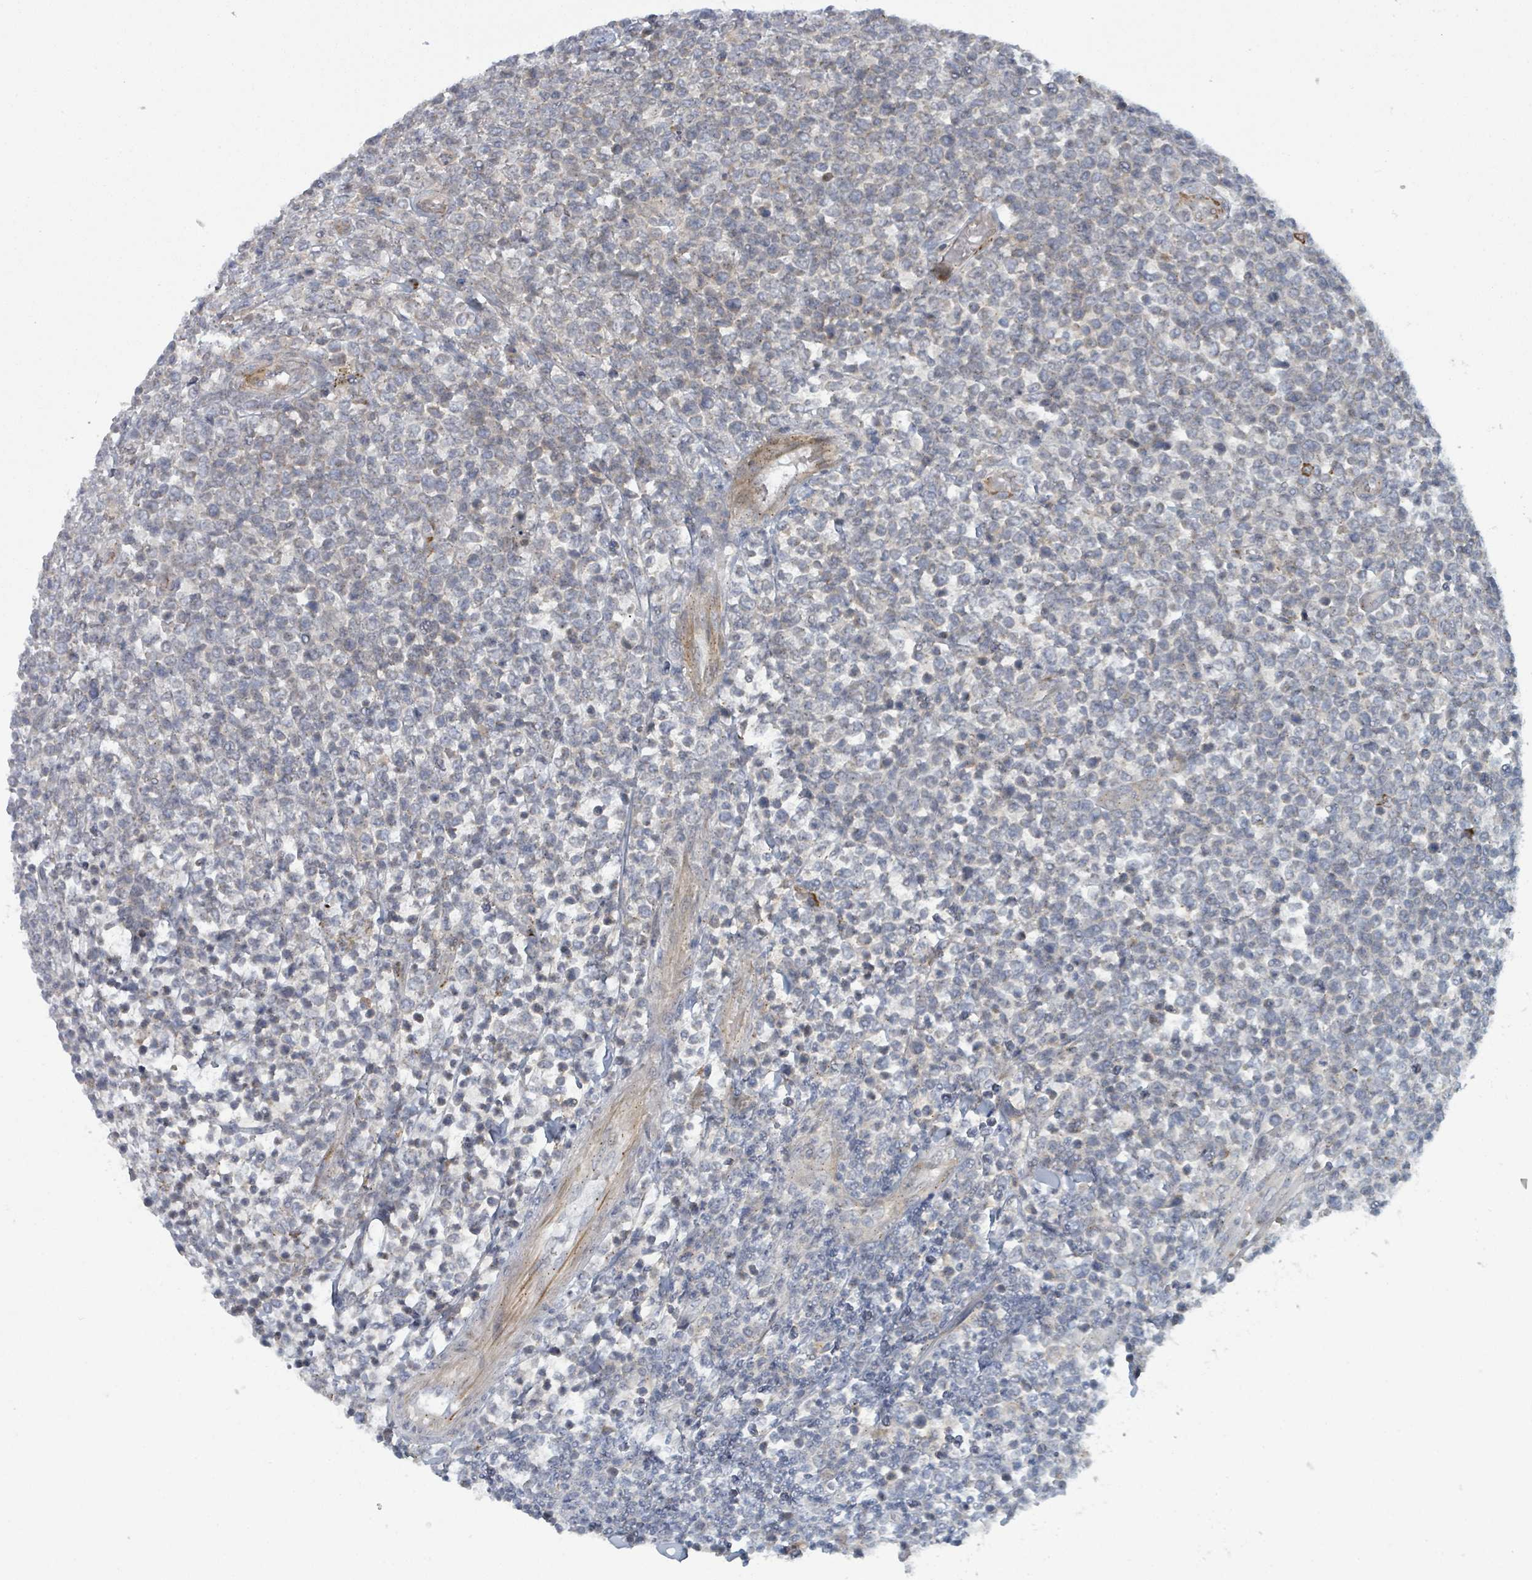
{"staining": {"intensity": "negative", "quantity": "none", "location": "none"}, "tissue": "lymphoma", "cell_type": "Tumor cells", "image_type": "cancer", "snomed": [{"axis": "morphology", "description": "Malignant lymphoma, non-Hodgkin's type, High grade"}, {"axis": "topography", "description": "Soft tissue"}], "caption": "Tumor cells are negative for brown protein staining in lymphoma.", "gene": "COL5A3", "patient": {"sex": "female", "age": 56}}